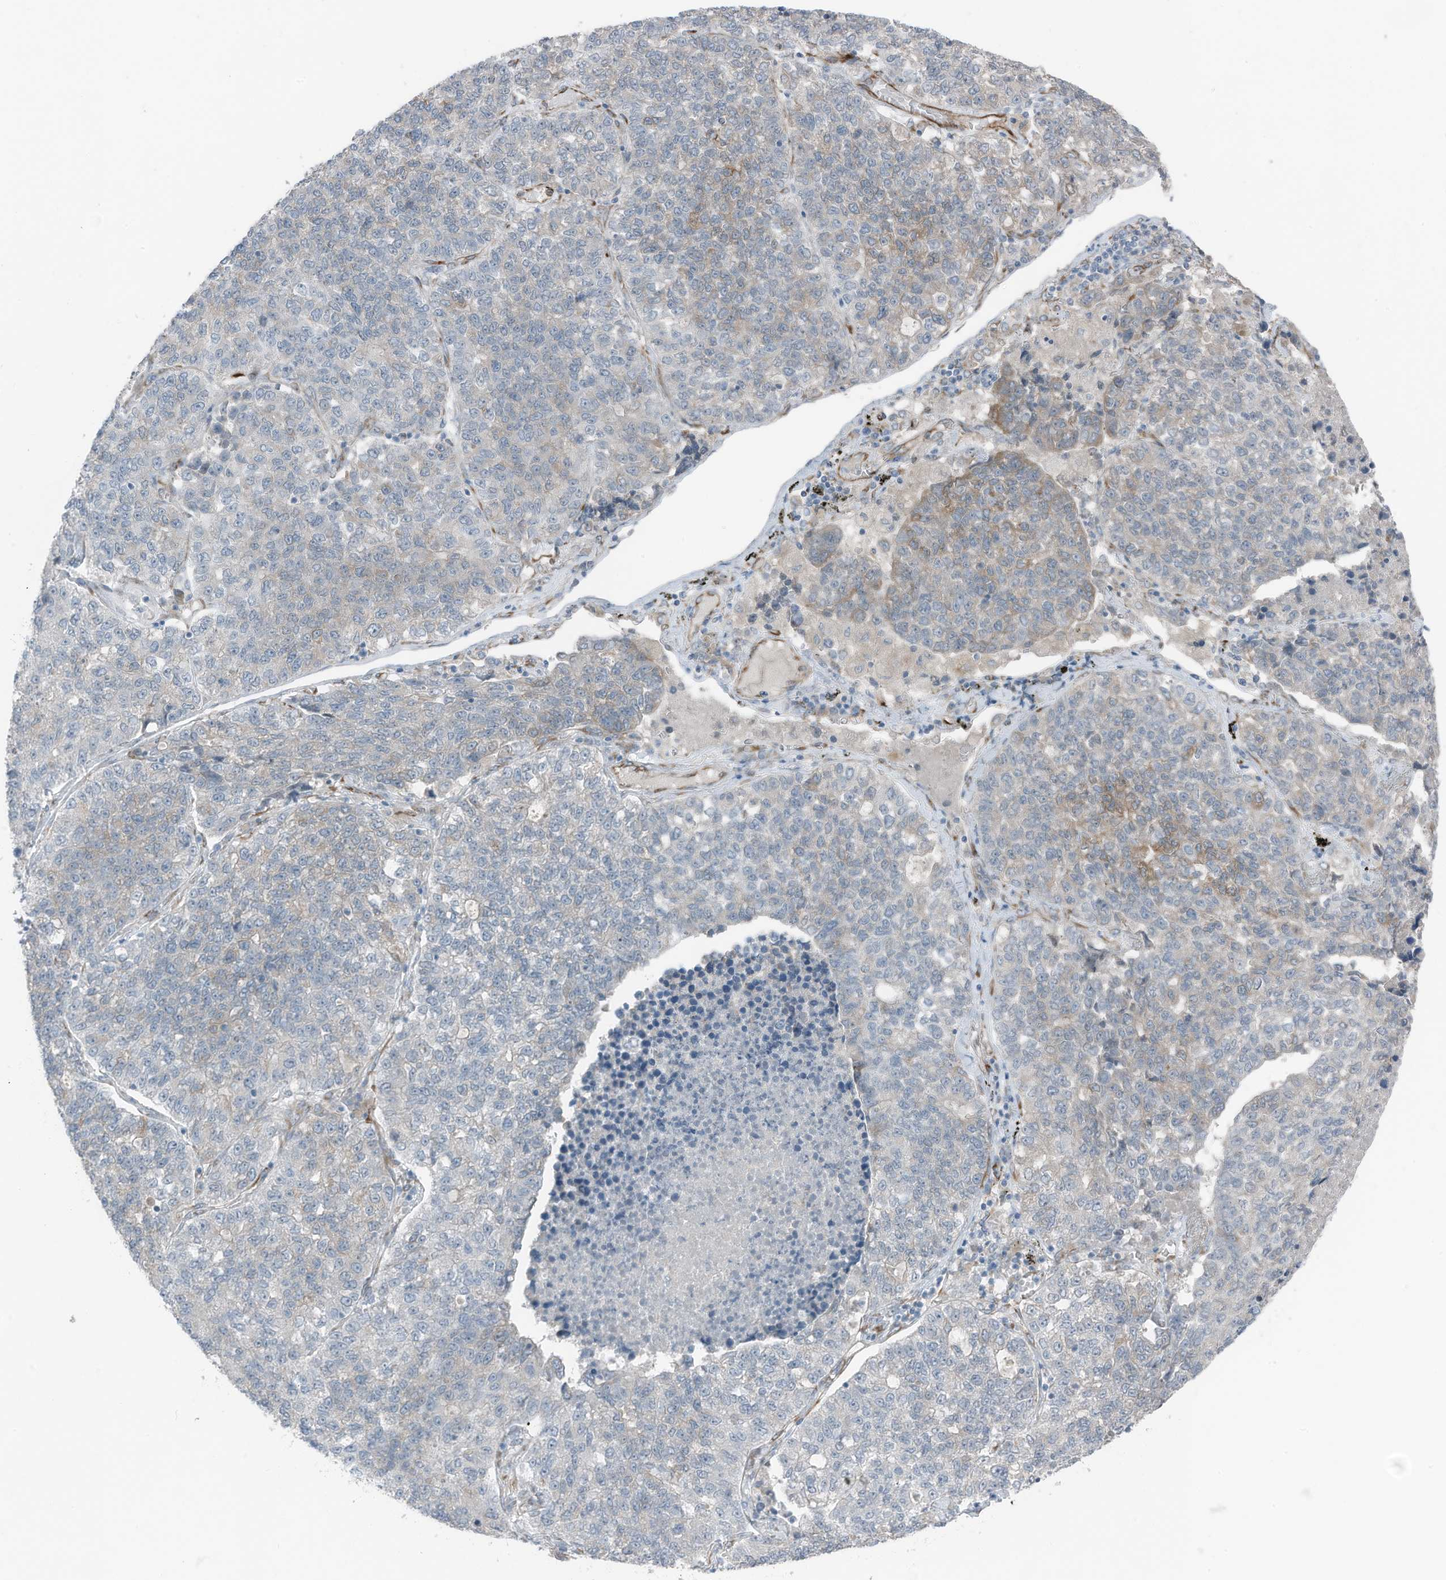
{"staining": {"intensity": "weak", "quantity": "<25%", "location": "cytoplasmic/membranous"}, "tissue": "lung cancer", "cell_type": "Tumor cells", "image_type": "cancer", "snomed": [{"axis": "morphology", "description": "Adenocarcinoma, NOS"}, {"axis": "topography", "description": "Lung"}], "caption": "The IHC histopathology image has no significant expression in tumor cells of lung cancer (adenocarcinoma) tissue. (IHC, brightfield microscopy, high magnification).", "gene": "ARHGEF33", "patient": {"sex": "male", "age": 49}}